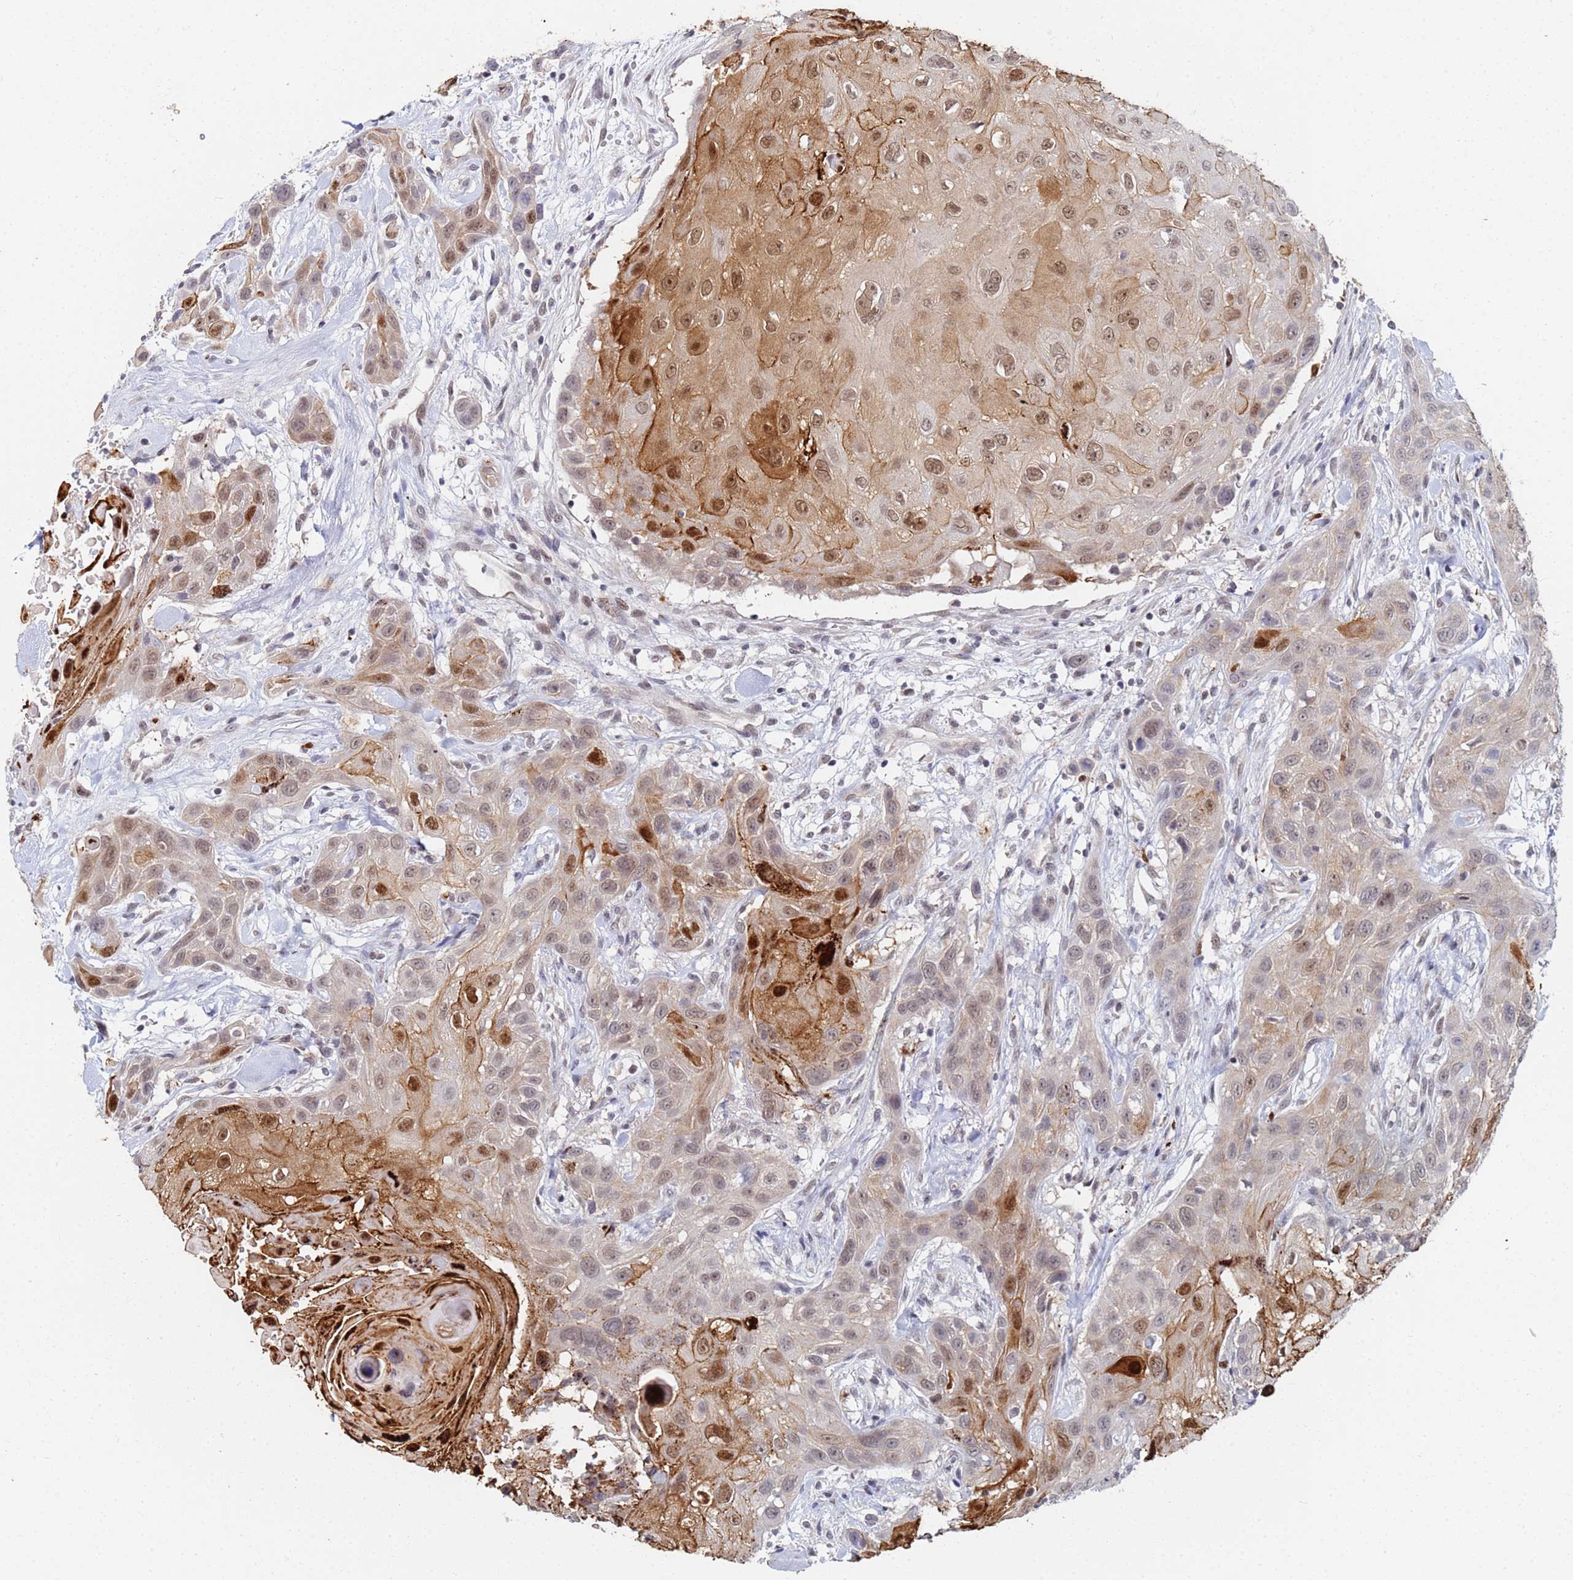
{"staining": {"intensity": "moderate", "quantity": "25%-75%", "location": "cytoplasmic/membranous,nuclear"}, "tissue": "head and neck cancer", "cell_type": "Tumor cells", "image_type": "cancer", "snomed": [{"axis": "morphology", "description": "Squamous cell carcinoma, NOS"}, {"axis": "topography", "description": "Head-Neck"}], "caption": "Immunohistochemical staining of head and neck cancer reveals medium levels of moderate cytoplasmic/membranous and nuclear protein expression in about 25%-75% of tumor cells. (DAB (3,3'-diaminobenzidine) IHC with brightfield microscopy, high magnification).", "gene": "MTCL1", "patient": {"sex": "male", "age": 81}}